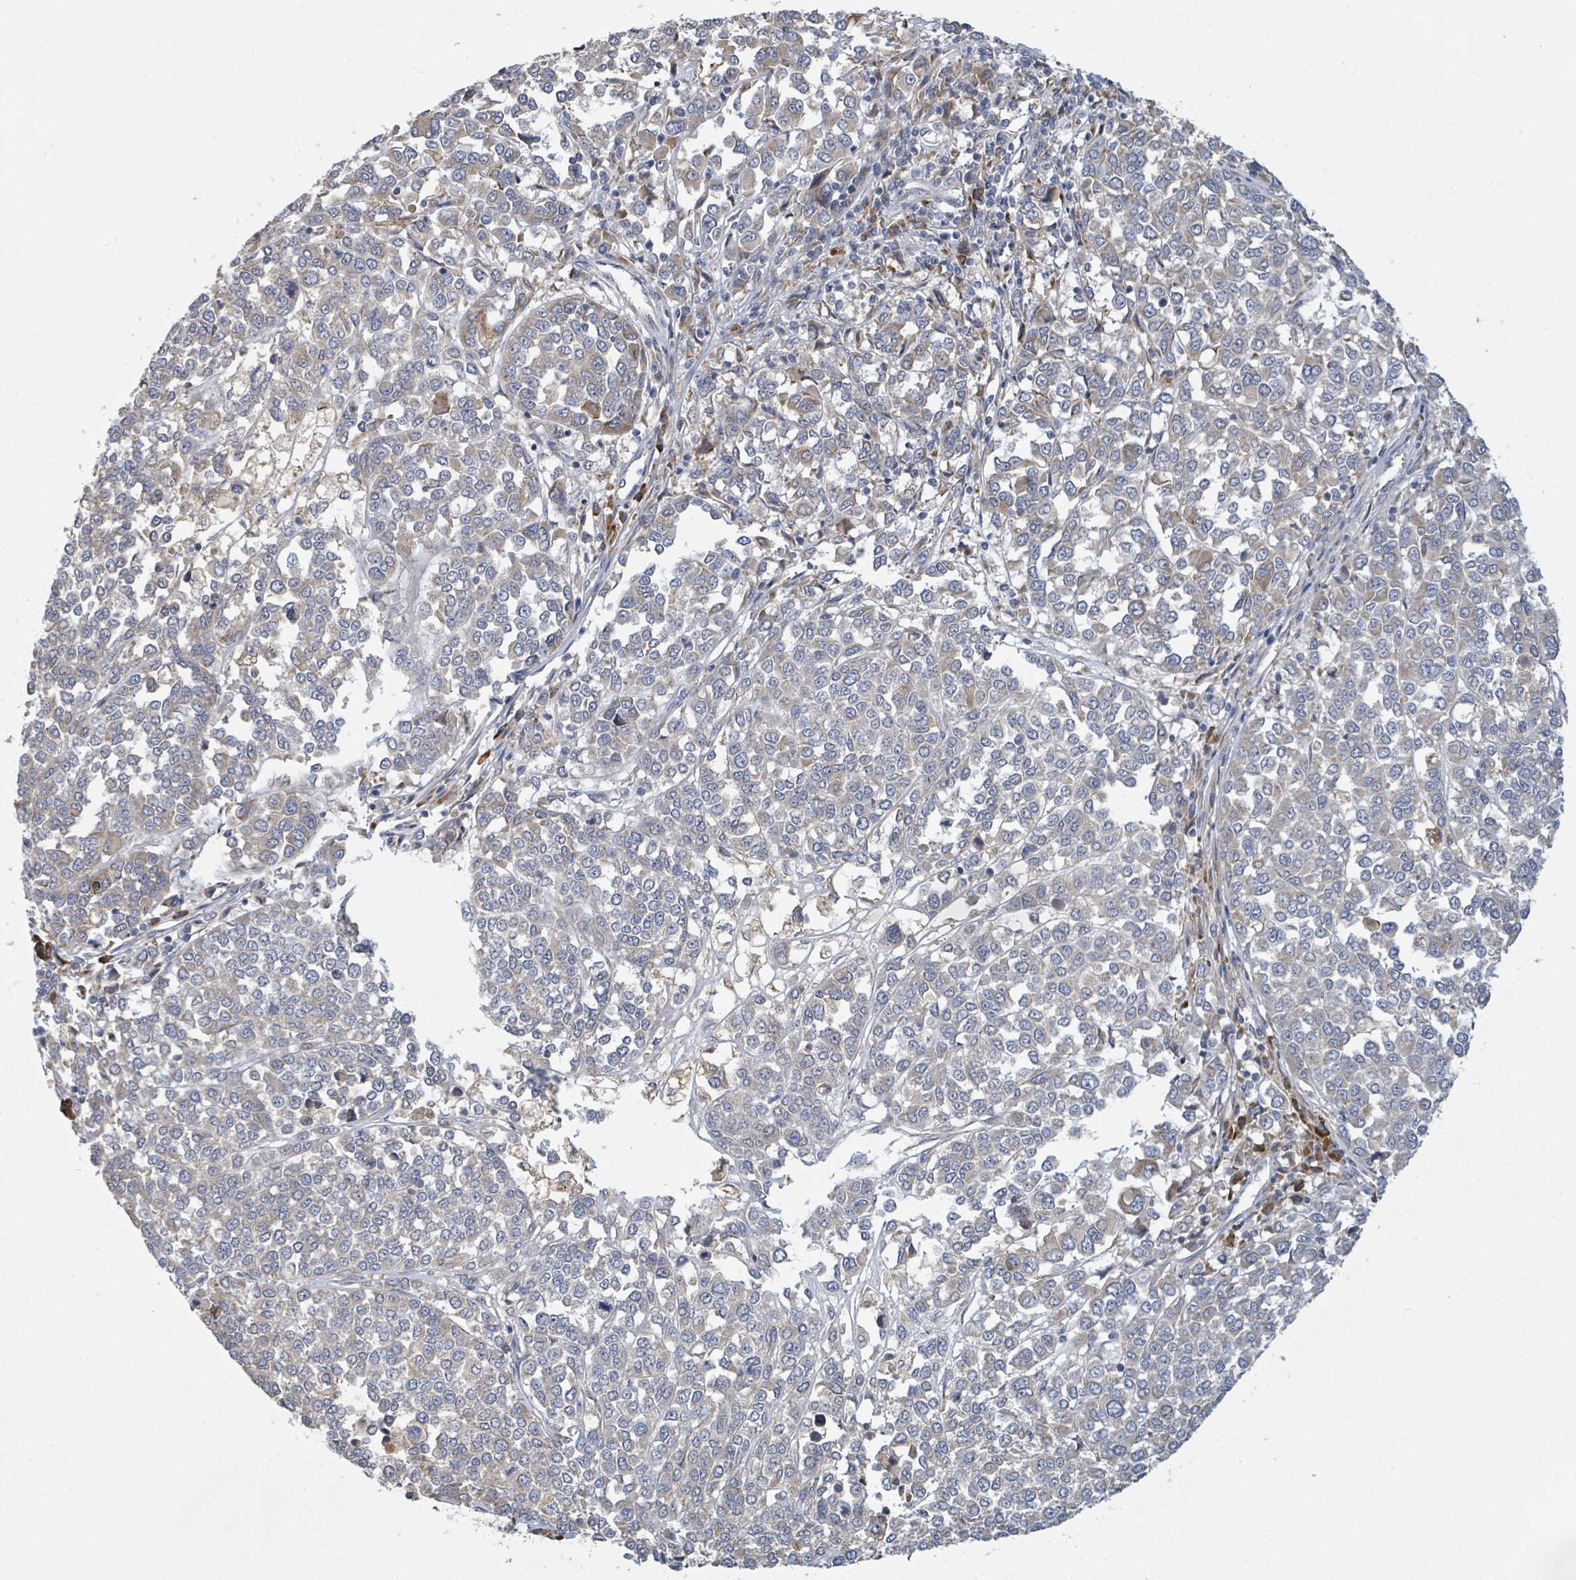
{"staining": {"intensity": "weak", "quantity": "25%-75%", "location": "cytoplasmic/membranous"}, "tissue": "melanoma", "cell_type": "Tumor cells", "image_type": "cancer", "snomed": [{"axis": "morphology", "description": "Malignant melanoma, Metastatic site"}, {"axis": "topography", "description": "Lymph node"}], "caption": "DAB immunohistochemical staining of malignant melanoma (metastatic site) reveals weak cytoplasmic/membranous protein positivity in approximately 25%-75% of tumor cells.", "gene": "ATP13A1", "patient": {"sex": "male", "age": 44}}